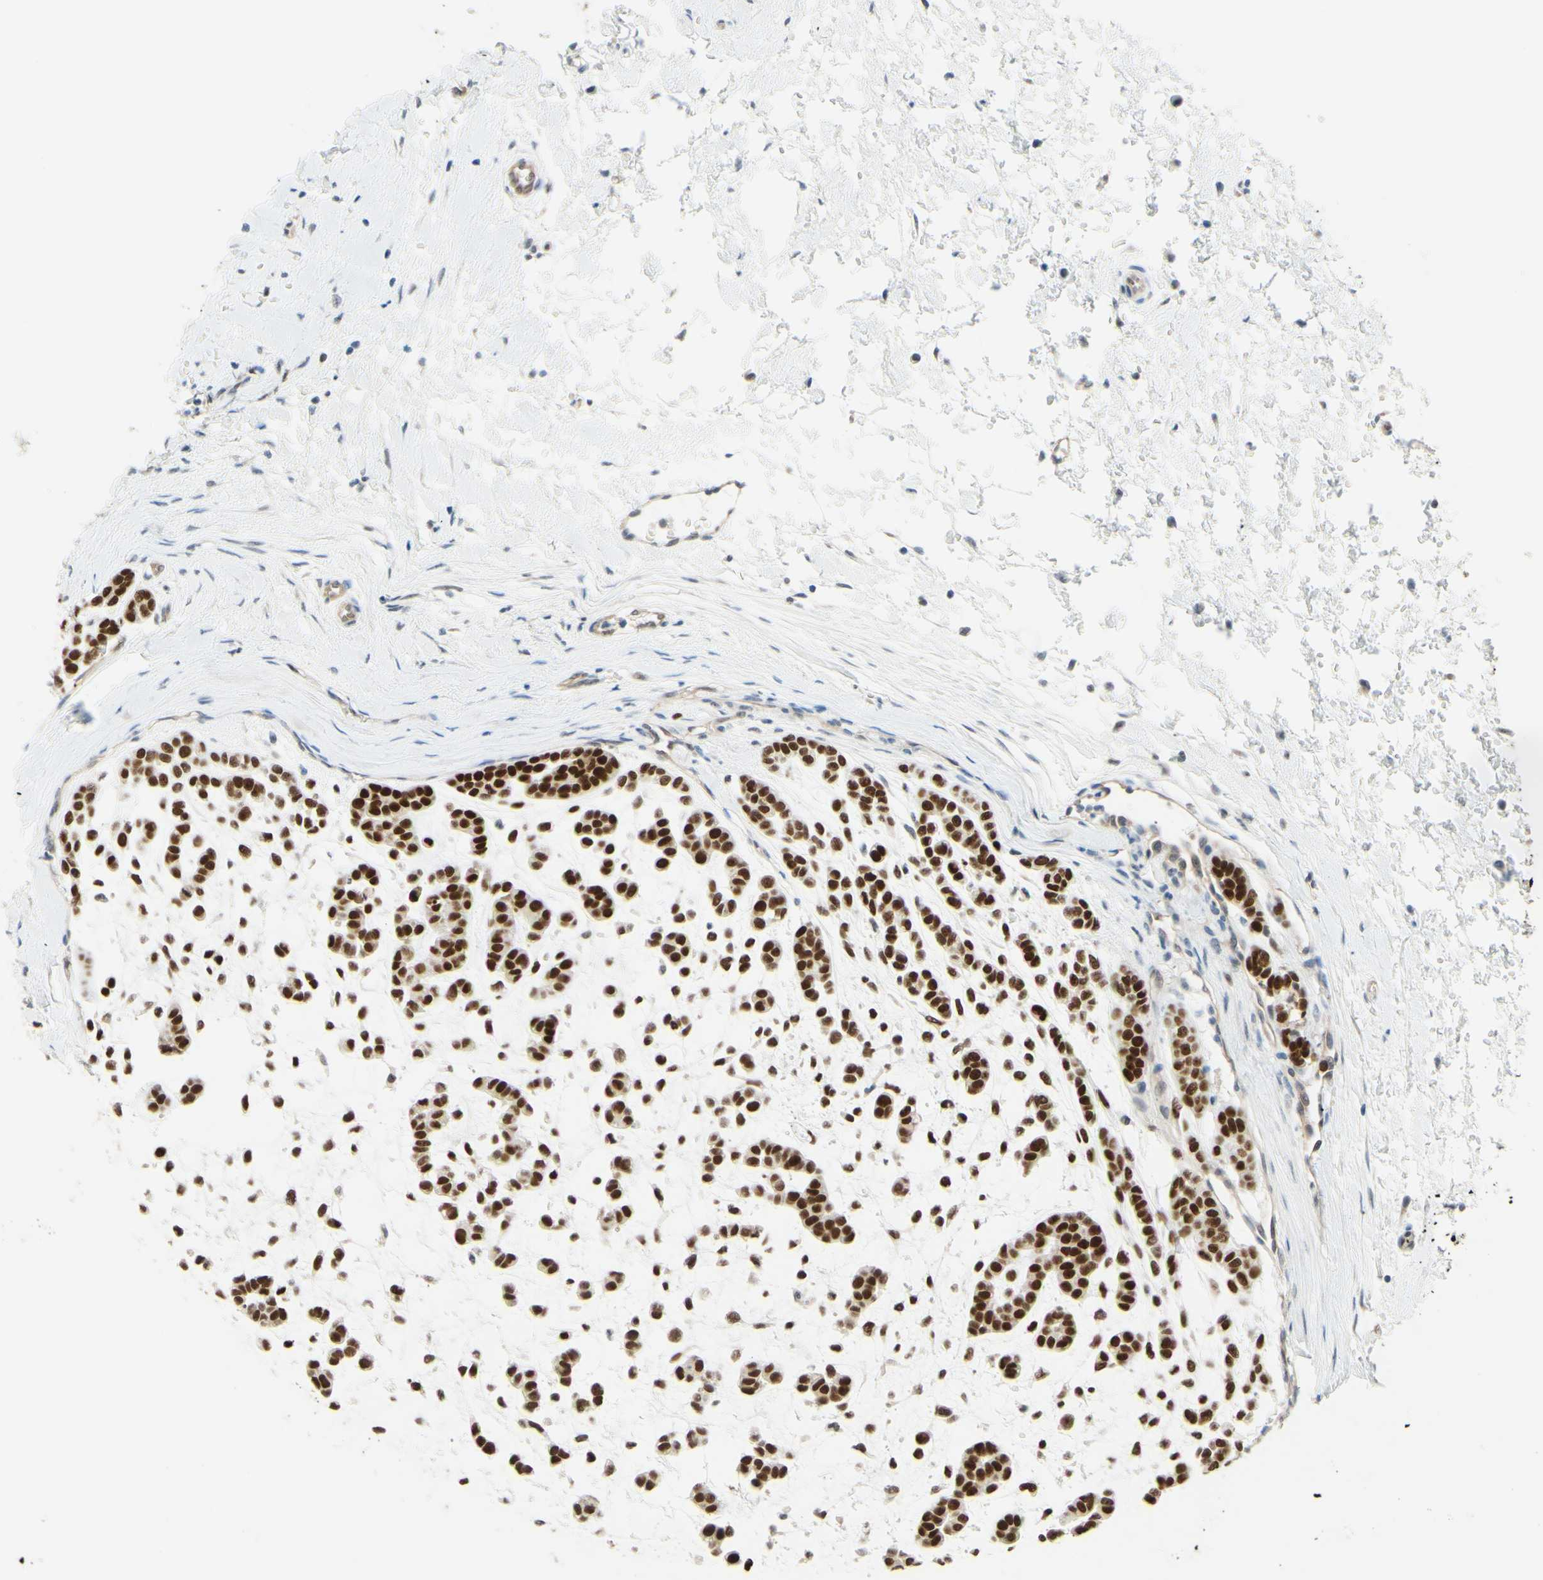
{"staining": {"intensity": "strong", "quantity": ">75%", "location": "nuclear"}, "tissue": "head and neck cancer", "cell_type": "Tumor cells", "image_type": "cancer", "snomed": [{"axis": "morphology", "description": "Adenocarcinoma, NOS"}, {"axis": "morphology", "description": "Adenoma, NOS"}, {"axis": "topography", "description": "Head-Neck"}], "caption": "Approximately >75% of tumor cells in human adenocarcinoma (head and neck) demonstrate strong nuclear protein expression as visualized by brown immunohistochemical staining.", "gene": "POLB", "patient": {"sex": "female", "age": 55}}